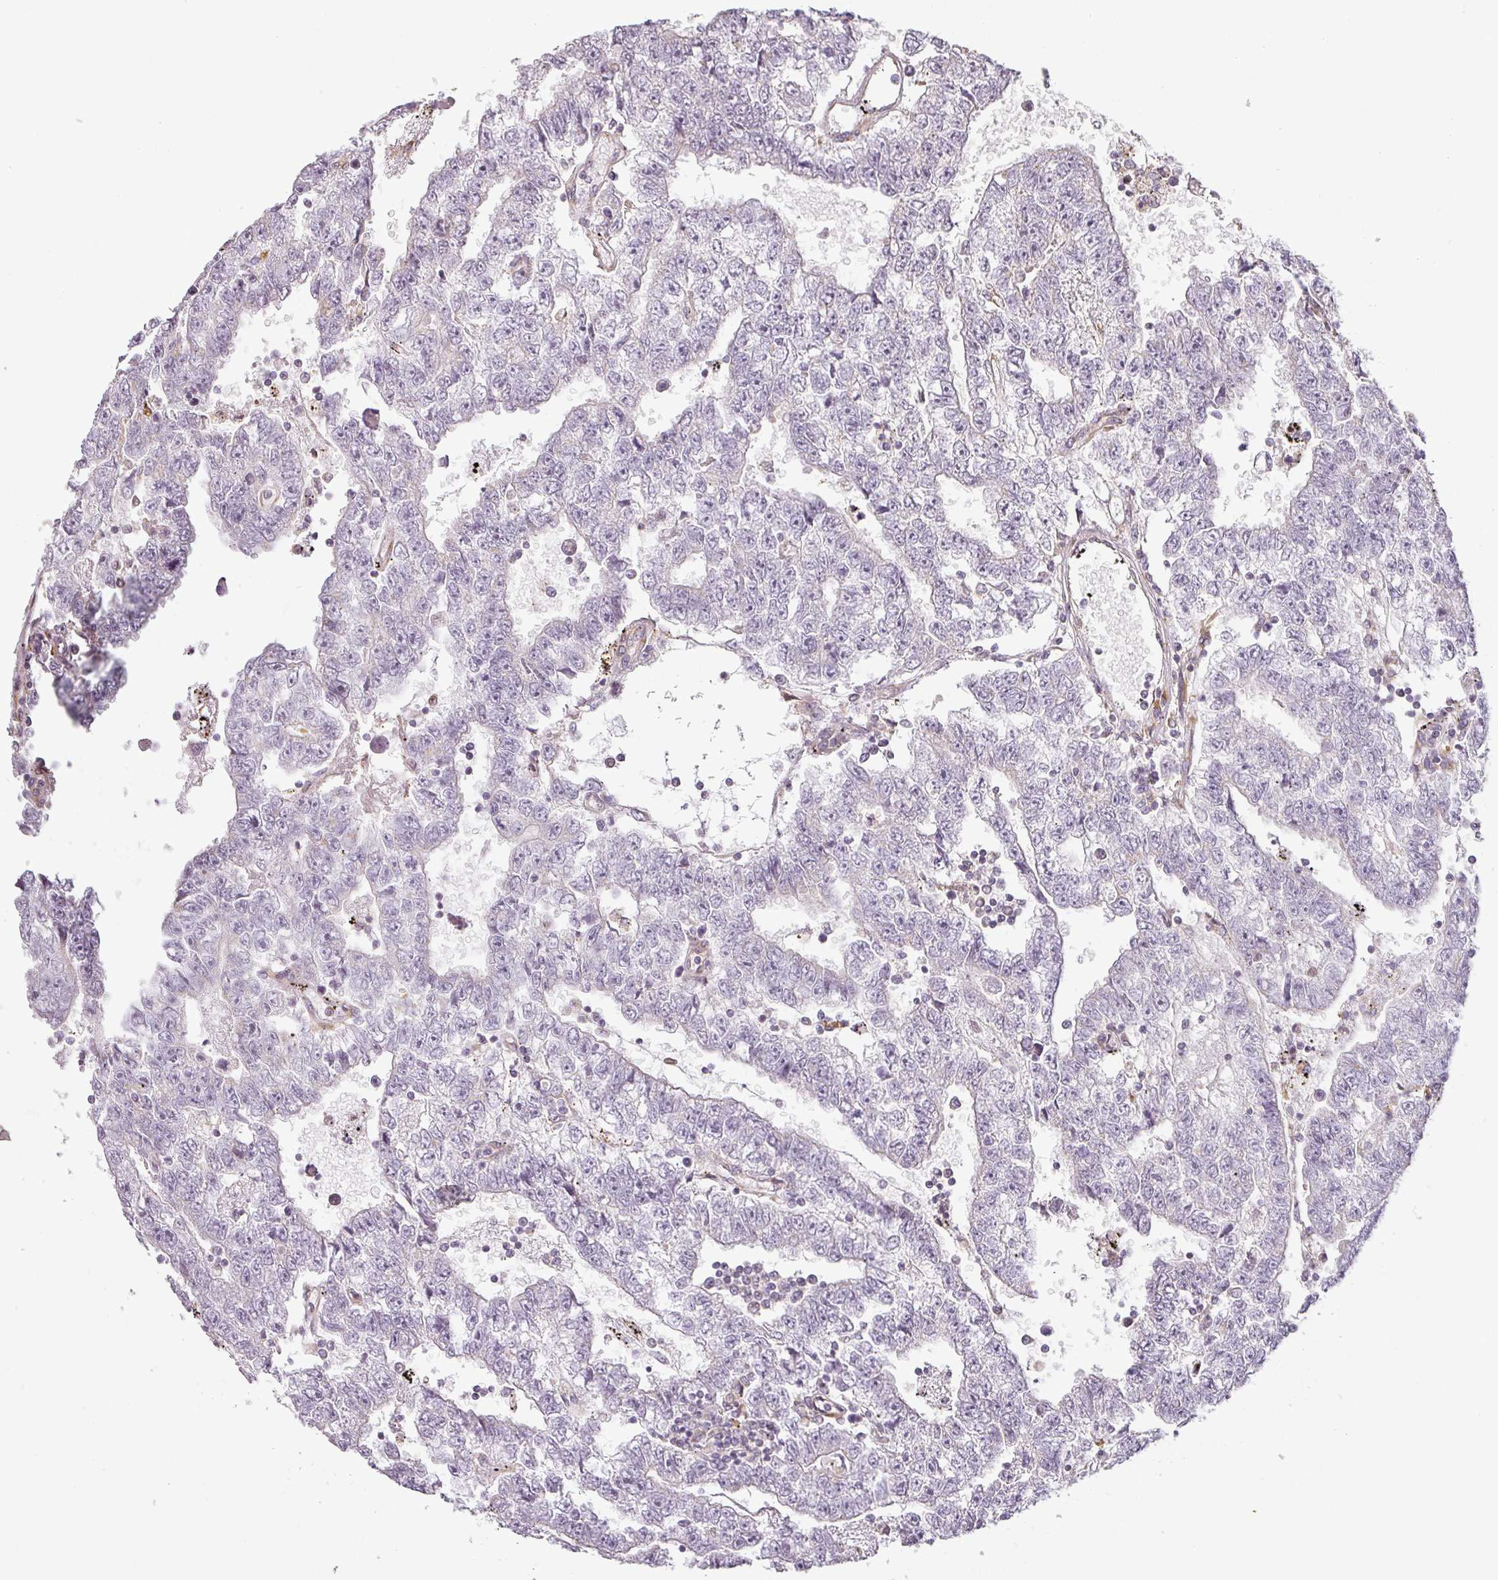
{"staining": {"intensity": "negative", "quantity": "none", "location": "none"}, "tissue": "testis cancer", "cell_type": "Tumor cells", "image_type": "cancer", "snomed": [{"axis": "morphology", "description": "Carcinoma, Embryonal, NOS"}, {"axis": "topography", "description": "Testis"}], "caption": "This is a image of IHC staining of embryonal carcinoma (testis), which shows no positivity in tumor cells. Brightfield microscopy of immunohistochemistry stained with DAB (3,3'-diaminobenzidine) (brown) and hematoxylin (blue), captured at high magnification.", "gene": "CCDC144A", "patient": {"sex": "male", "age": 25}}